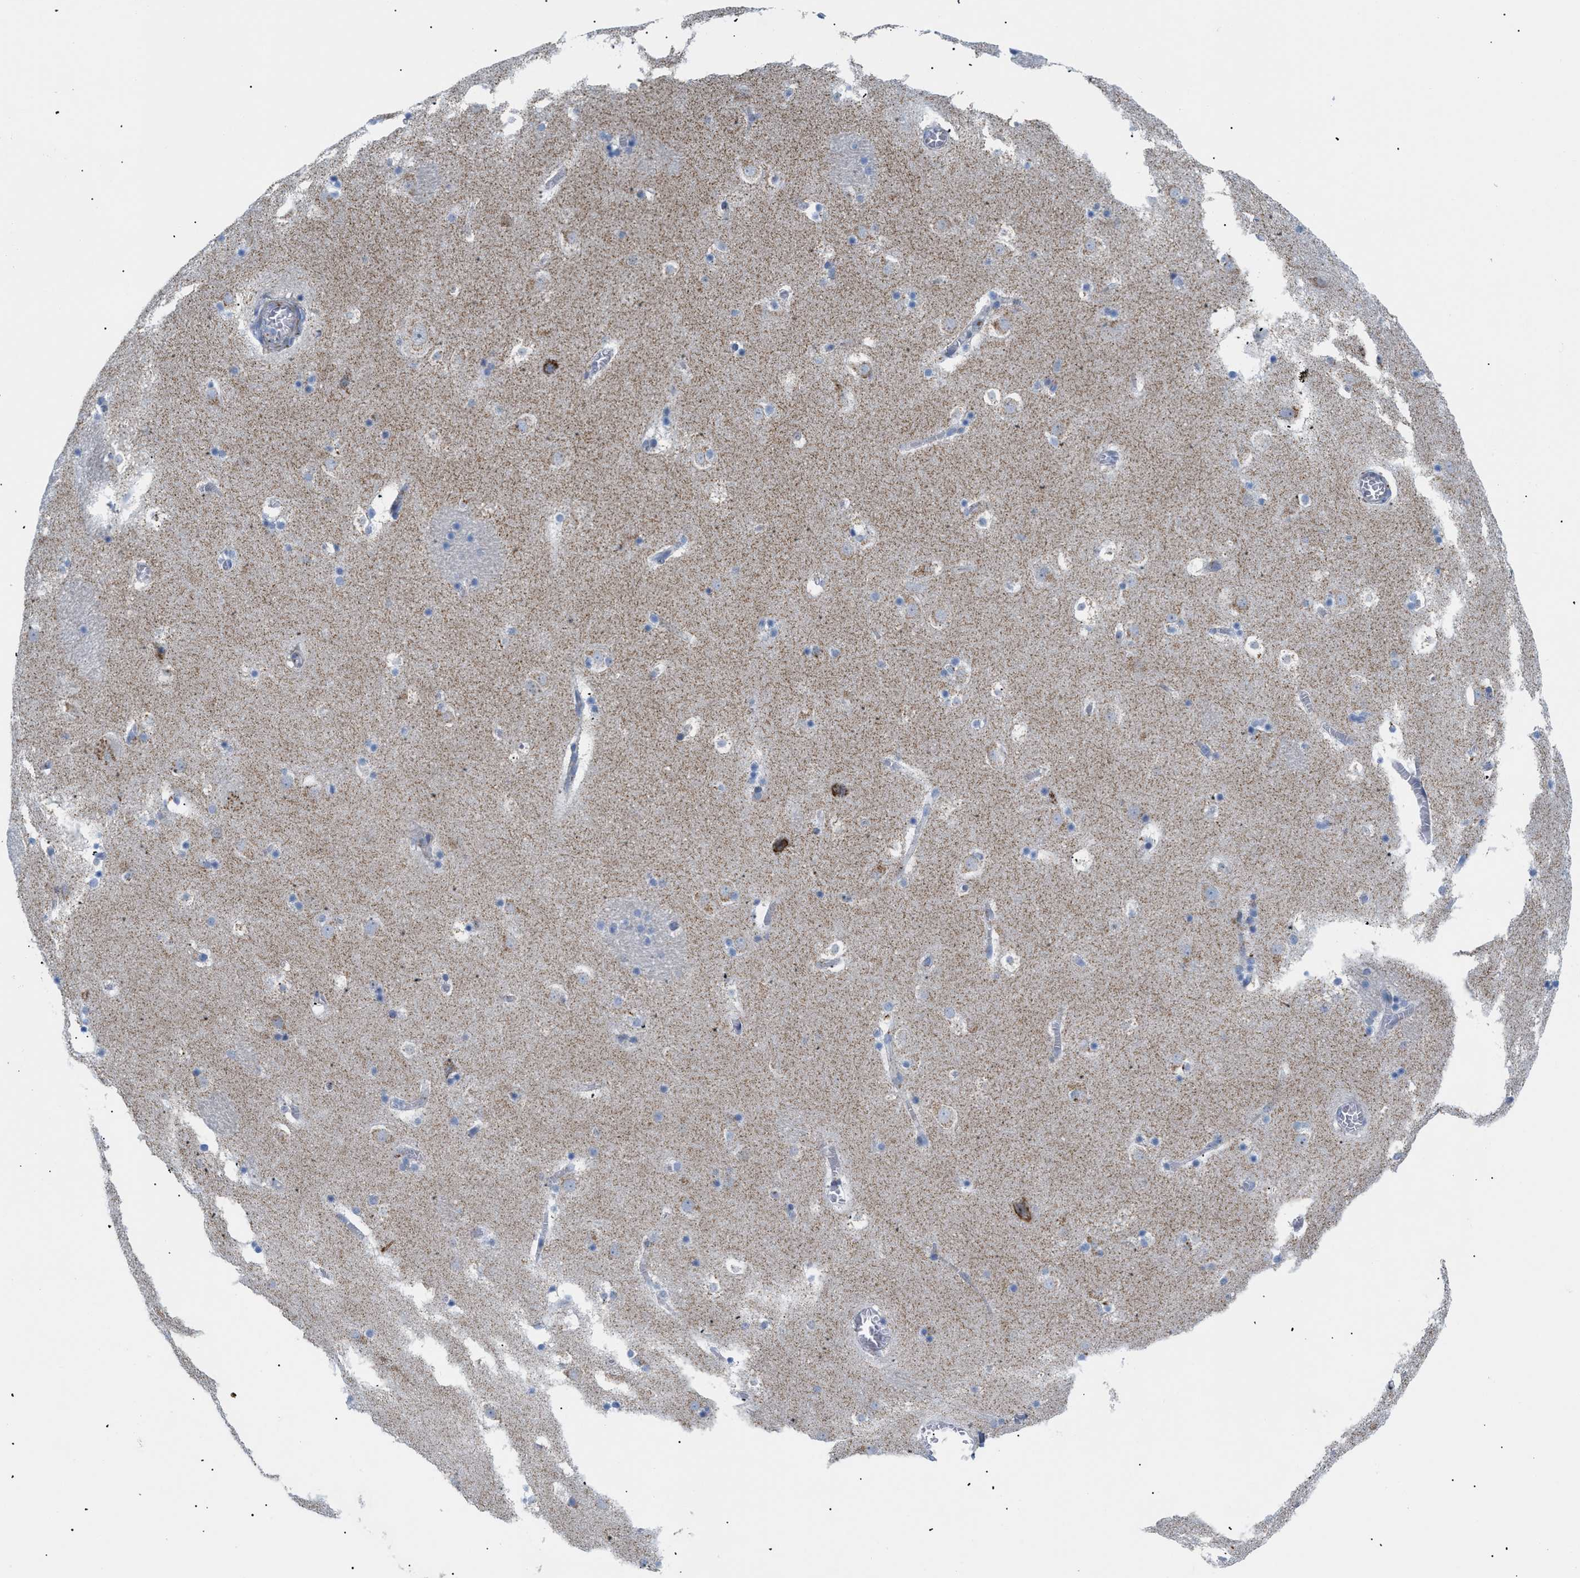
{"staining": {"intensity": "negative", "quantity": "none", "location": "none"}, "tissue": "caudate", "cell_type": "Glial cells", "image_type": "normal", "snomed": [{"axis": "morphology", "description": "Normal tissue, NOS"}, {"axis": "topography", "description": "Lateral ventricle wall"}], "caption": "Micrograph shows no protein staining in glial cells of benign caudate.", "gene": "TMEM17", "patient": {"sex": "male", "age": 45}}